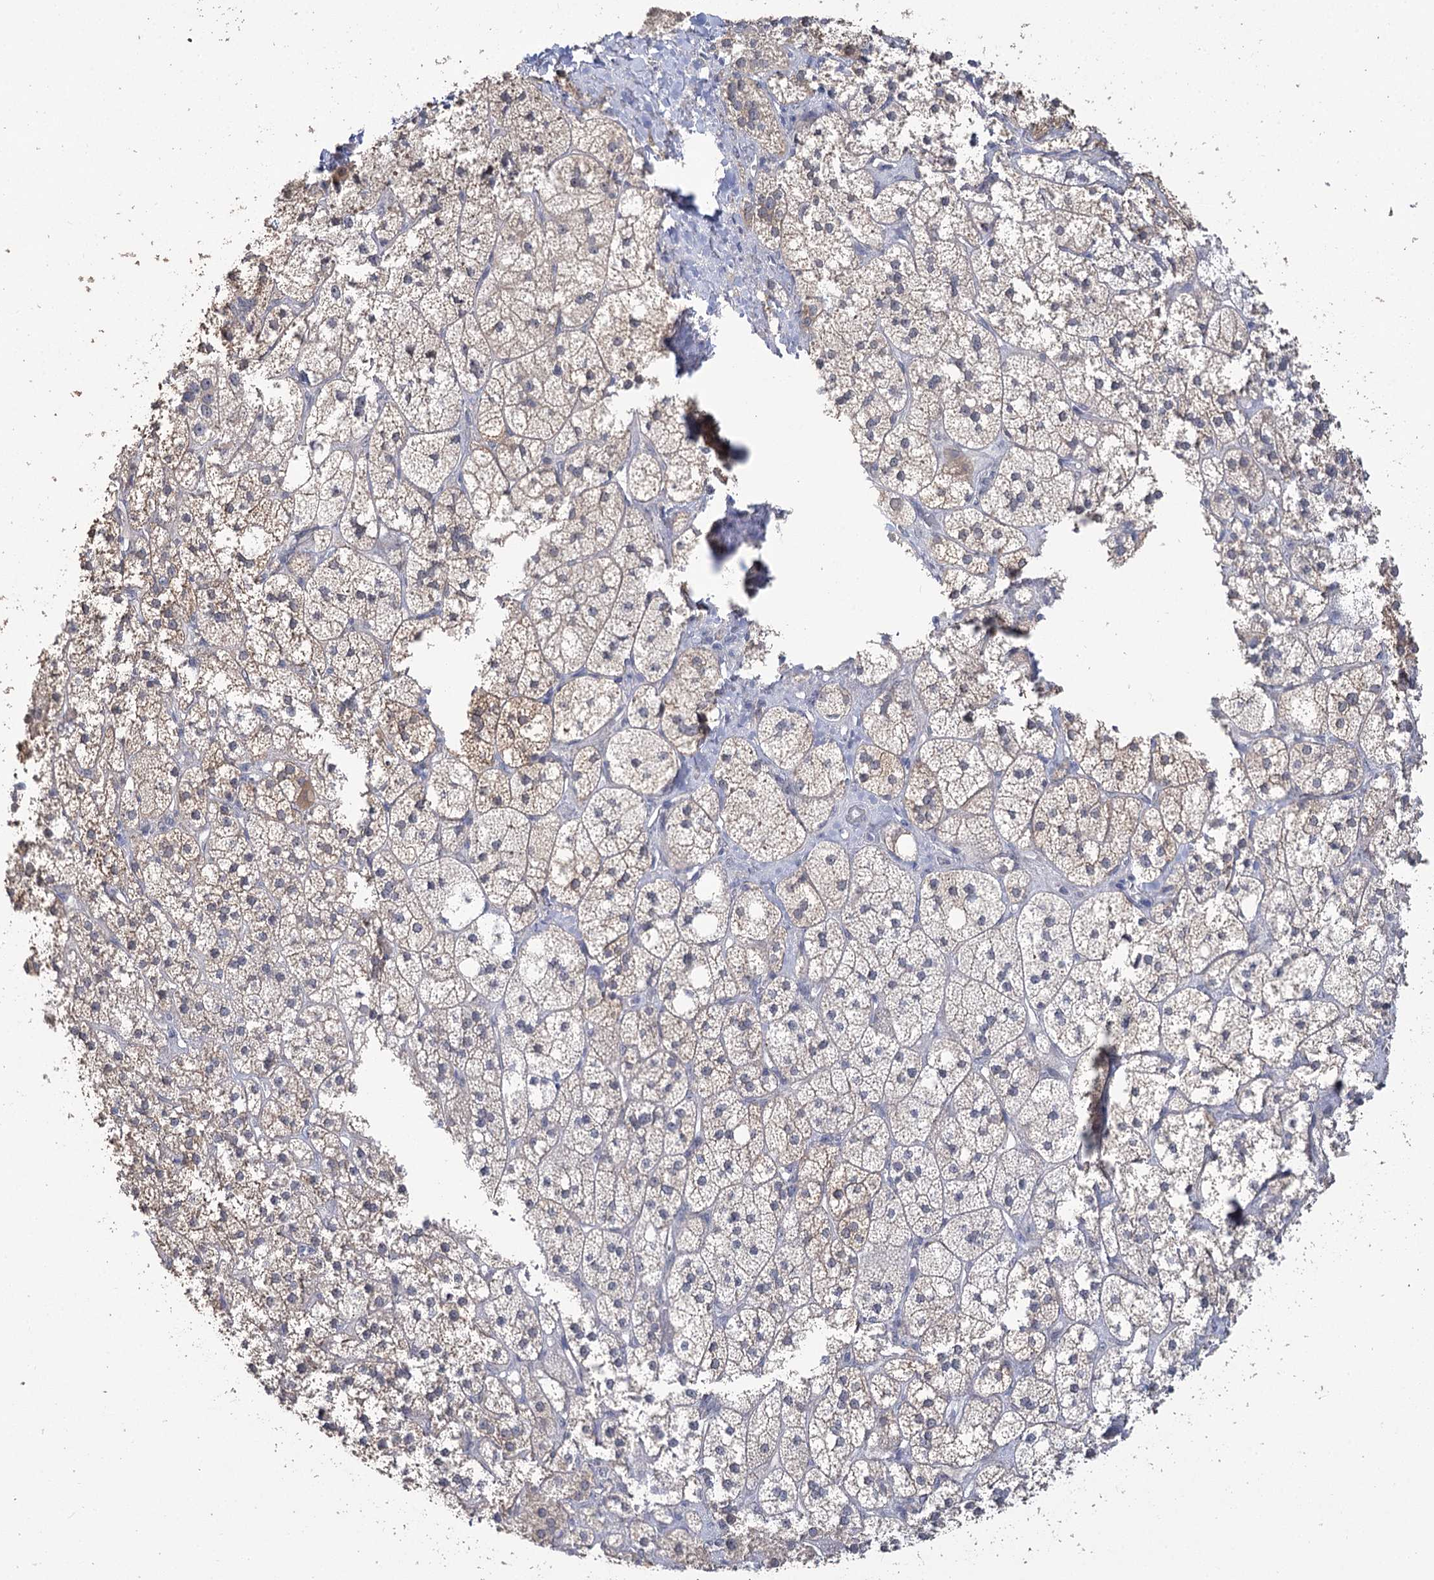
{"staining": {"intensity": "moderate", "quantity": "25%-75%", "location": "cytoplasmic/membranous"}, "tissue": "adrenal gland", "cell_type": "Glandular cells", "image_type": "normal", "snomed": [{"axis": "morphology", "description": "Normal tissue, NOS"}, {"axis": "topography", "description": "Adrenal gland"}], "caption": "Immunohistochemical staining of normal human adrenal gland displays medium levels of moderate cytoplasmic/membranous expression in about 25%-75% of glandular cells. Using DAB (3,3'-diaminobenzidine) (brown) and hematoxylin (blue) stains, captured at high magnification using brightfield microscopy.", "gene": "PHYHIPL", "patient": {"sex": "male", "age": 61}}